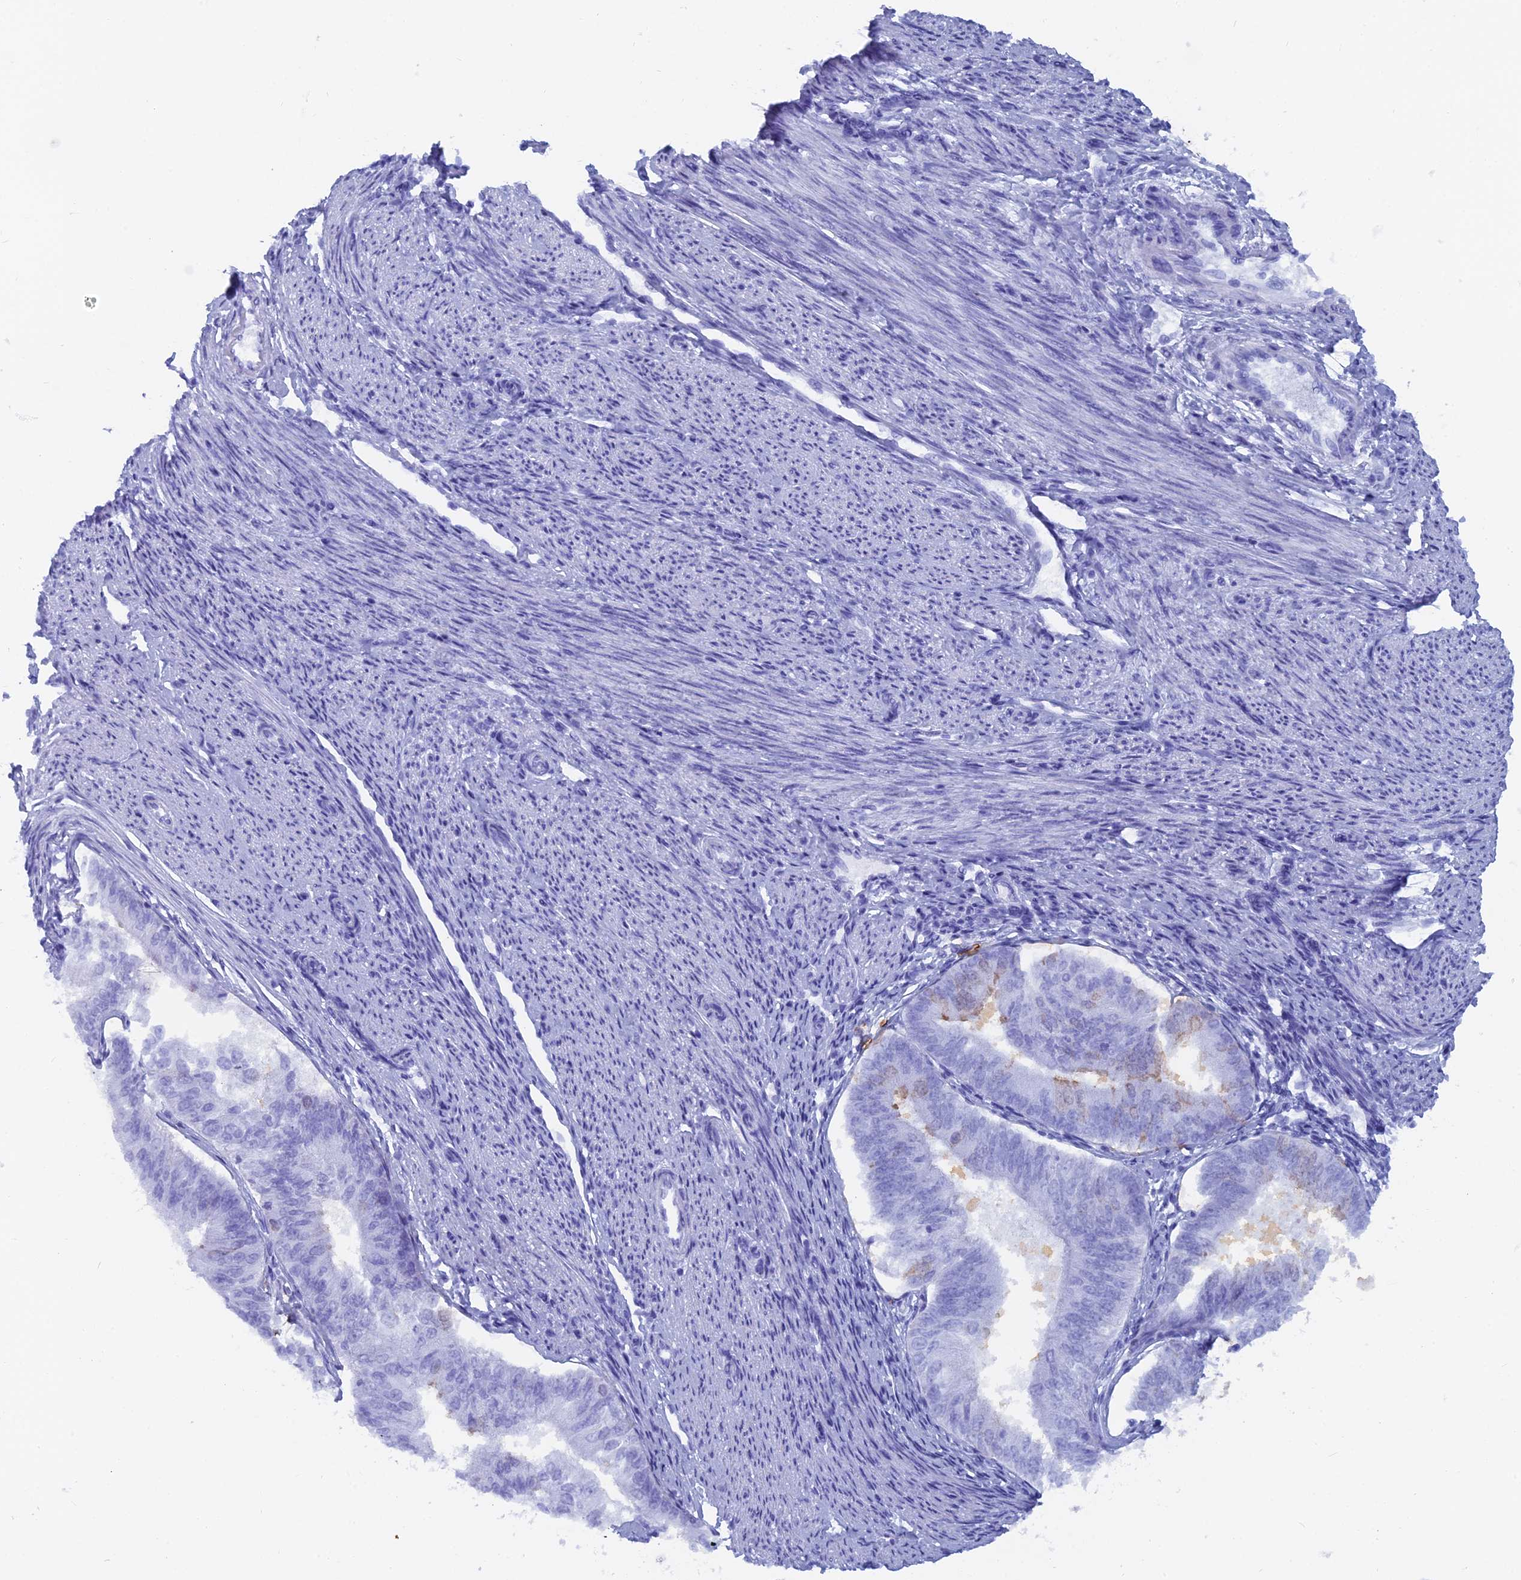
{"staining": {"intensity": "negative", "quantity": "none", "location": "none"}, "tissue": "endometrial cancer", "cell_type": "Tumor cells", "image_type": "cancer", "snomed": [{"axis": "morphology", "description": "Adenocarcinoma, NOS"}, {"axis": "topography", "description": "Endometrium"}], "caption": "Immunohistochemistry image of human adenocarcinoma (endometrial) stained for a protein (brown), which shows no staining in tumor cells.", "gene": "CAPS", "patient": {"sex": "female", "age": 58}}